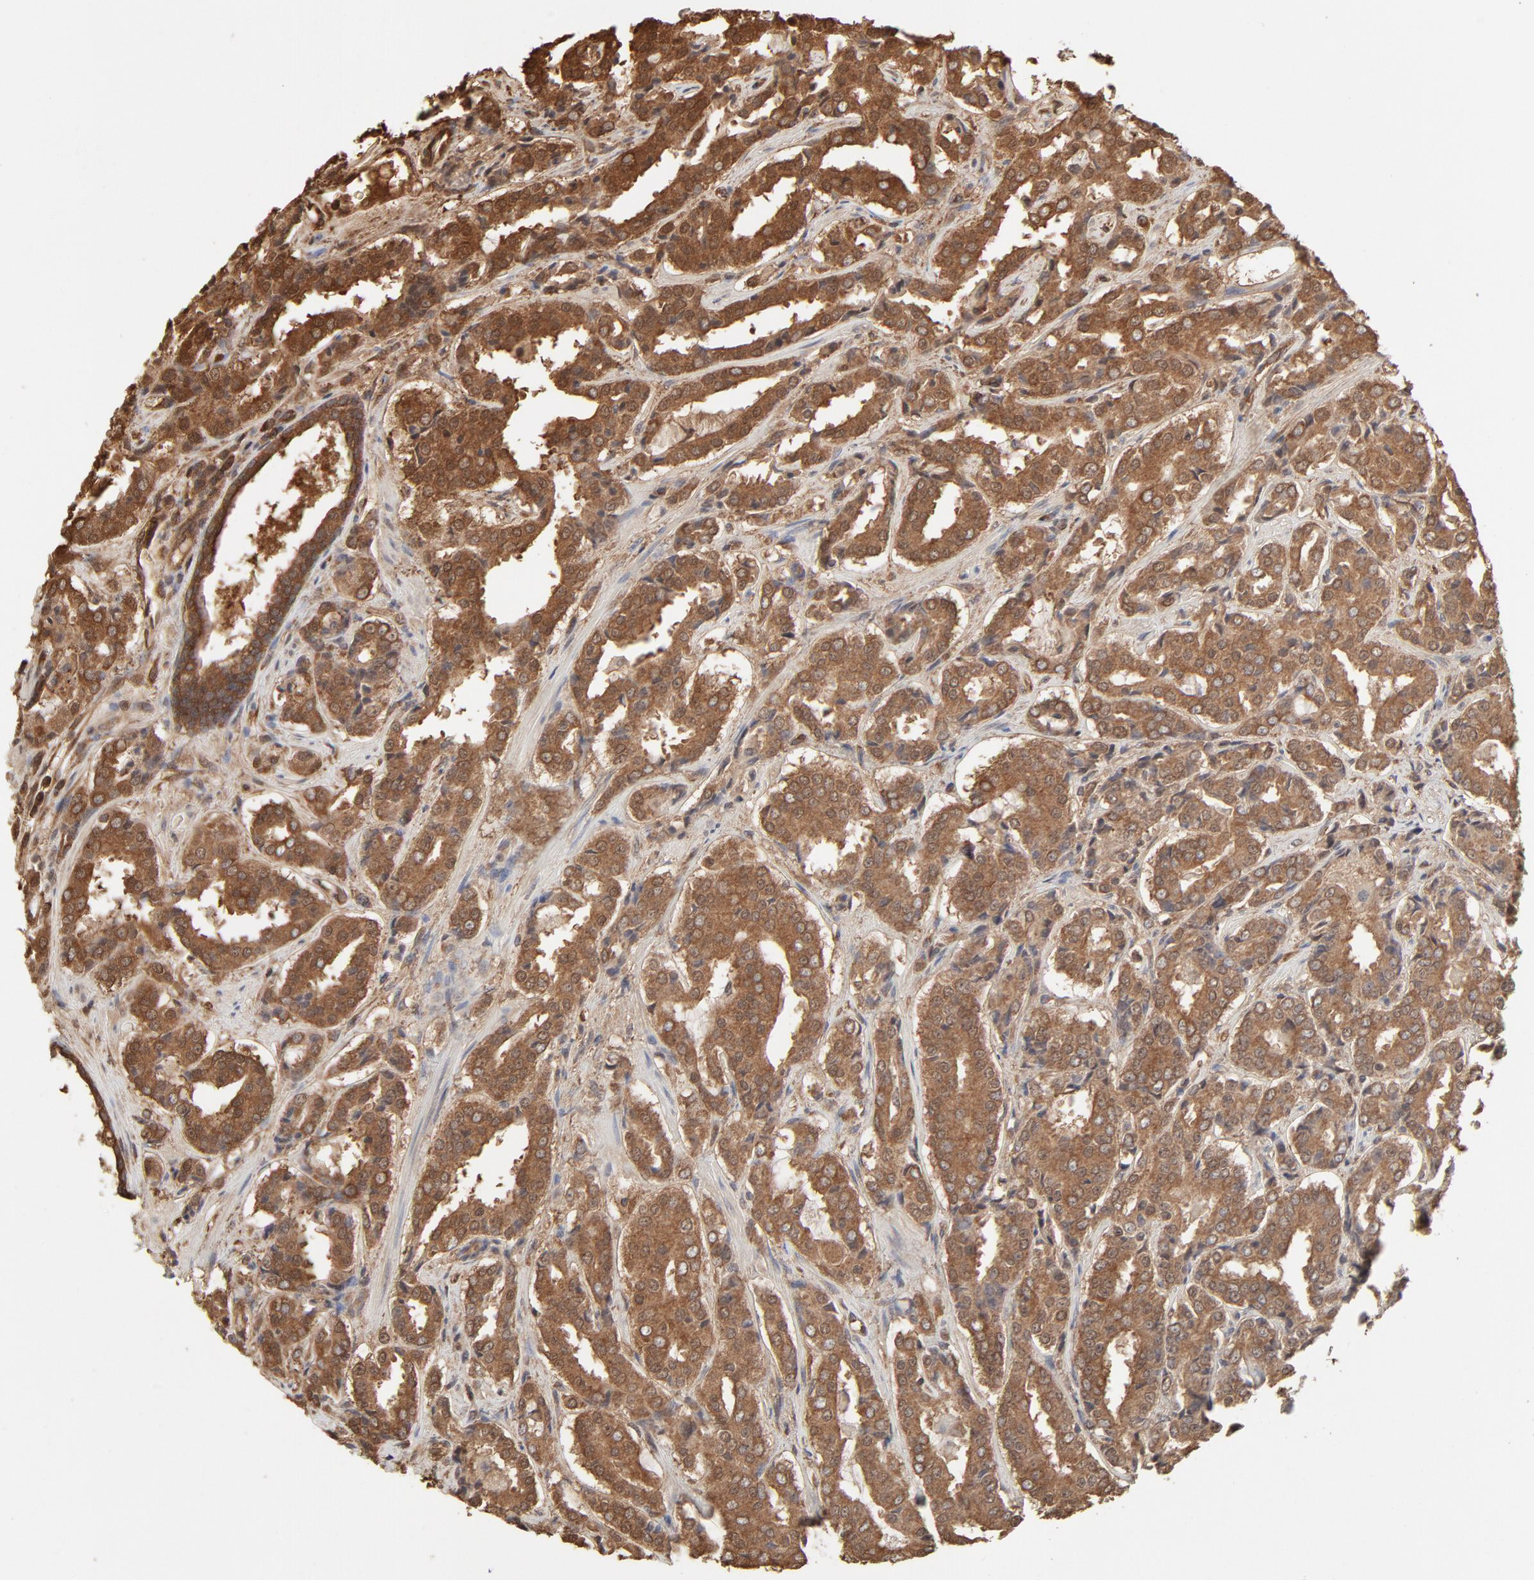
{"staining": {"intensity": "moderate", "quantity": ">75%", "location": "cytoplasmic/membranous"}, "tissue": "prostate cancer", "cell_type": "Tumor cells", "image_type": "cancer", "snomed": [{"axis": "morphology", "description": "Adenocarcinoma, Medium grade"}, {"axis": "topography", "description": "Prostate"}], "caption": "Prostate cancer stained for a protein (brown) exhibits moderate cytoplasmic/membranous positive positivity in approximately >75% of tumor cells.", "gene": "PPP2CA", "patient": {"sex": "male", "age": 60}}